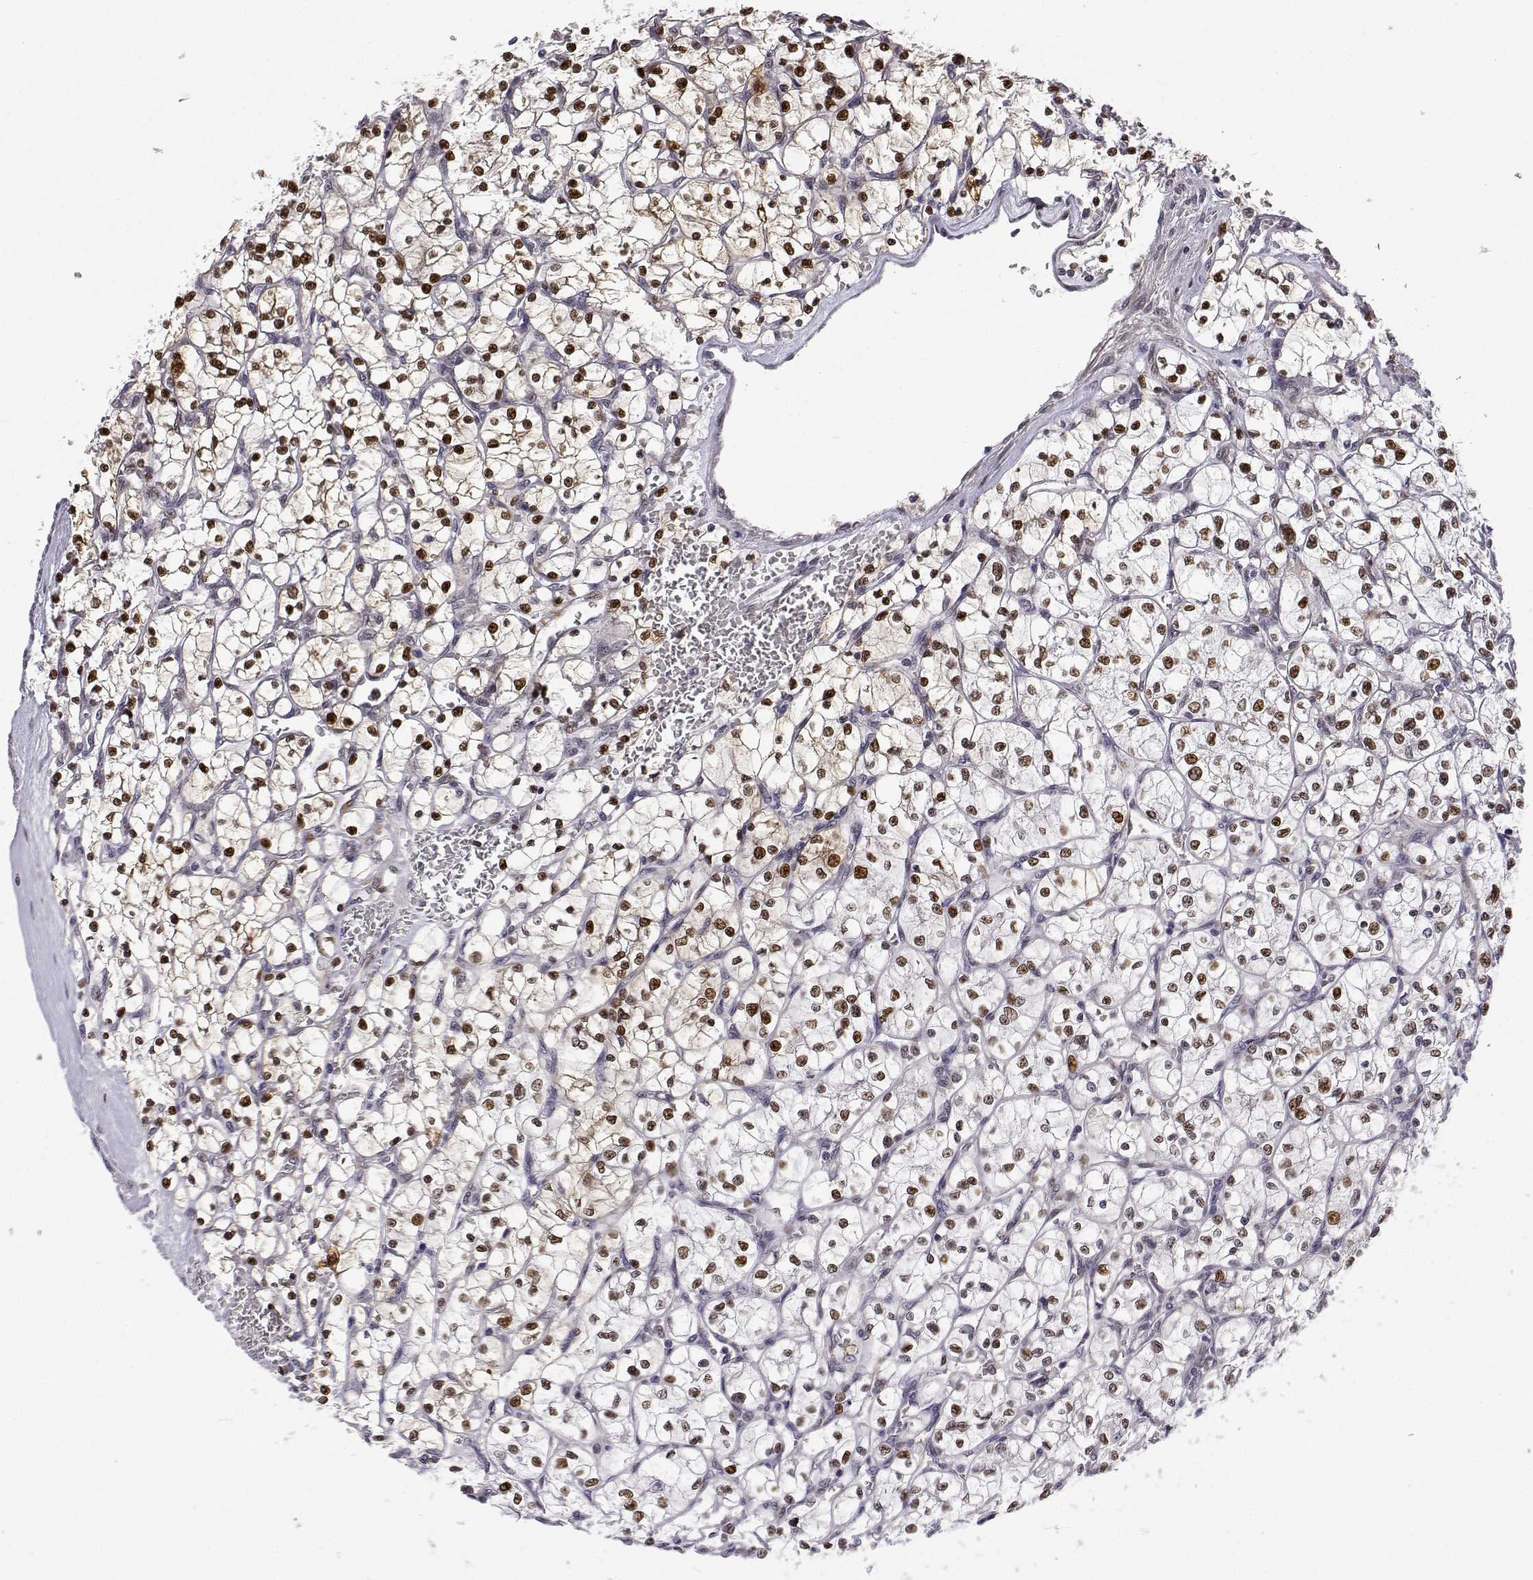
{"staining": {"intensity": "strong", "quantity": ">75%", "location": "nuclear"}, "tissue": "renal cancer", "cell_type": "Tumor cells", "image_type": "cancer", "snomed": [{"axis": "morphology", "description": "Adenocarcinoma, NOS"}, {"axis": "topography", "description": "Kidney"}], "caption": "Protein positivity by IHC exhibits strong nuclear staining in approximately >75% of tumor cells in renal adenocarcinoma. The staining is performed using DAB (3,3'-diaminobenzidine) brown chromogen to label protein expression. The nuclei are counter-stained blue using hematoxylin.", "gene": "PHGDH", "patient": {"sex": "female", "age": 64}}